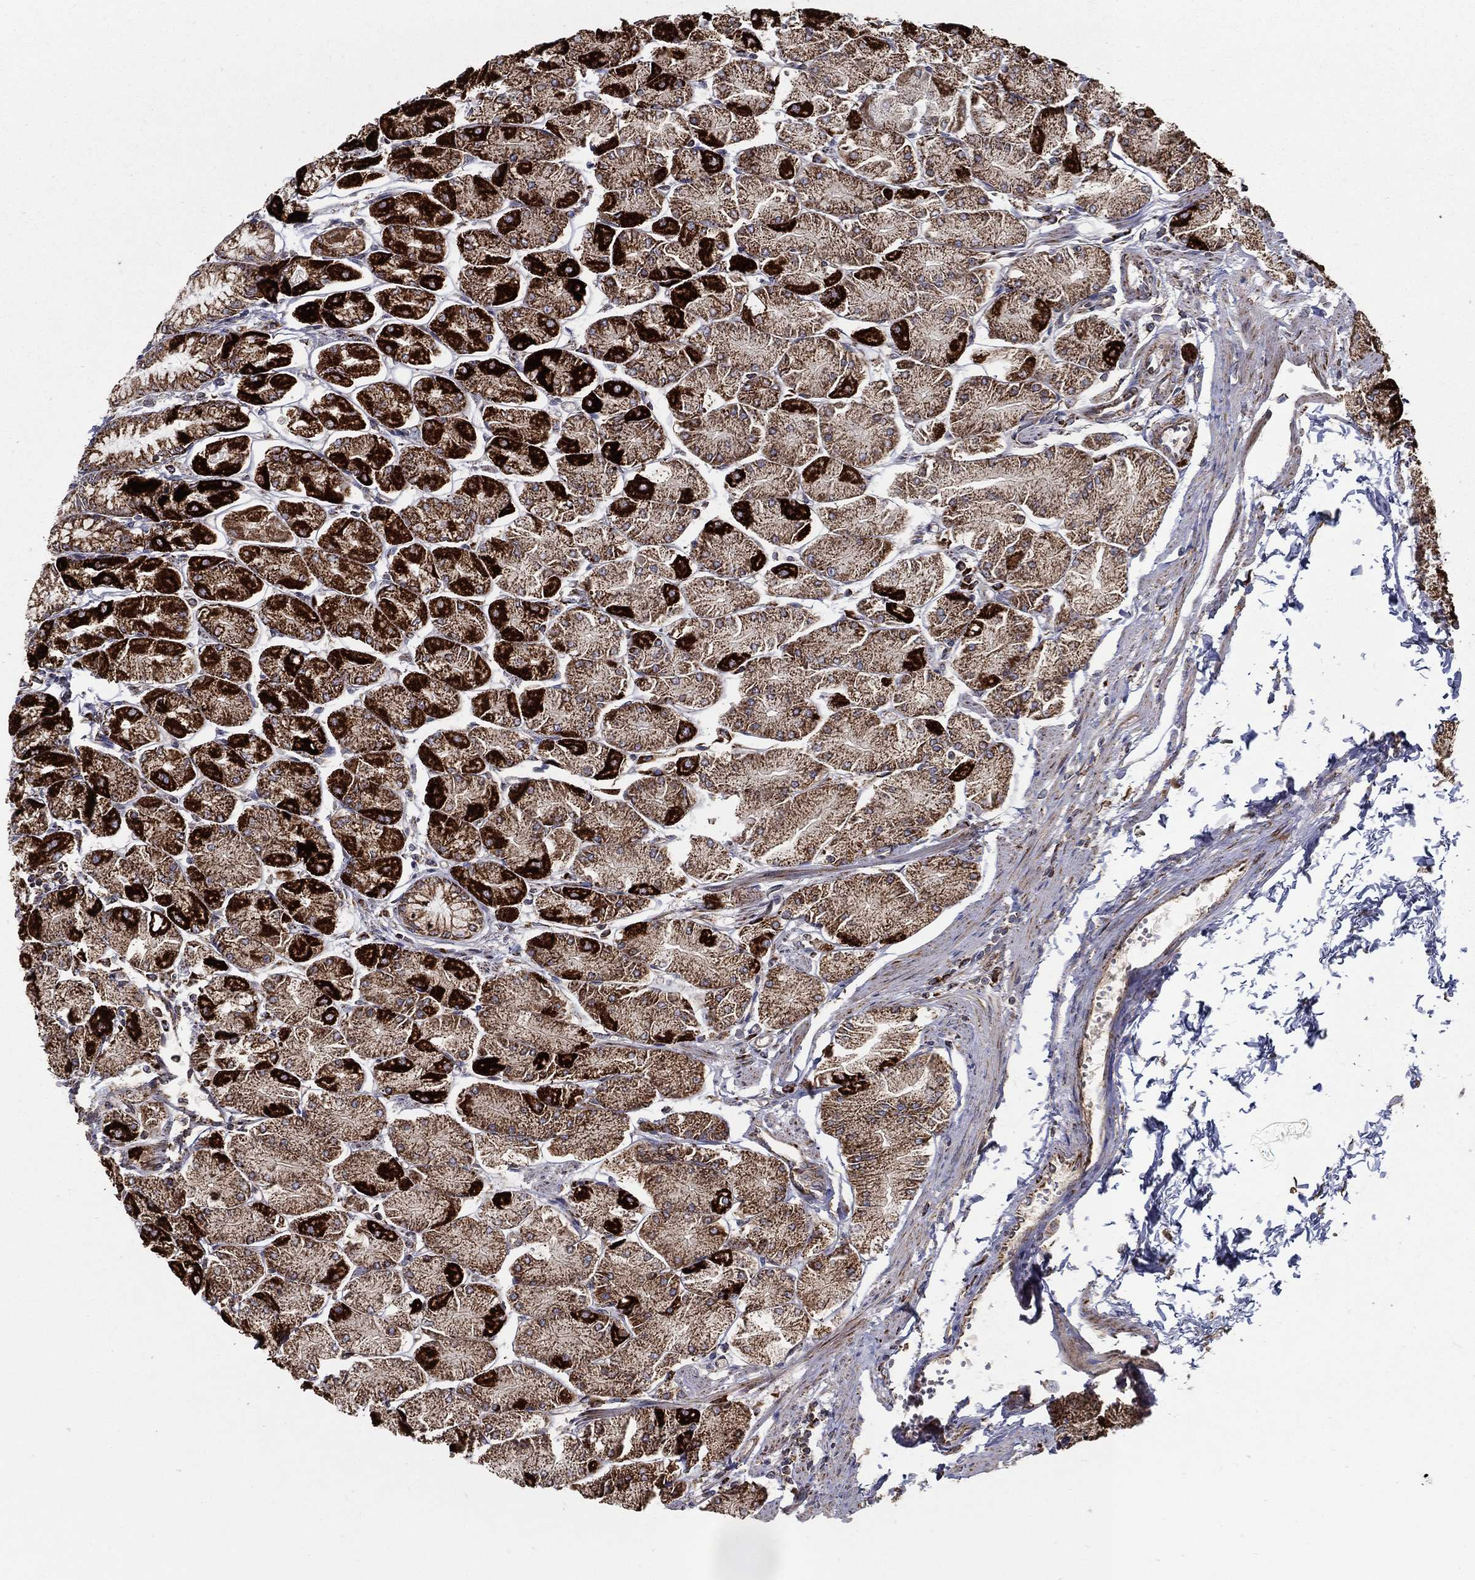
{"staining": {"intensity": "strong", "quantity": ">75%", "location": "cytoplasmic/membranous"}, "tissue": "stomach", "cell_type": "Glandular cells", "image_type": "normal", "snomed": [{"axis": "morphology", "description": "Normal tissue, NOS"}, {"axis": "topography", "description": "Stomach, upper"}], "caption": "Protein expression analysis of normal stomach demonstrates strong cytoplasmic/membranous expression in about >75% of glandular cells. (DAB IHC with brightfield microscopy, high magnification).", "gene": "MT", "patient": {"sex": "male", "age": 60}}